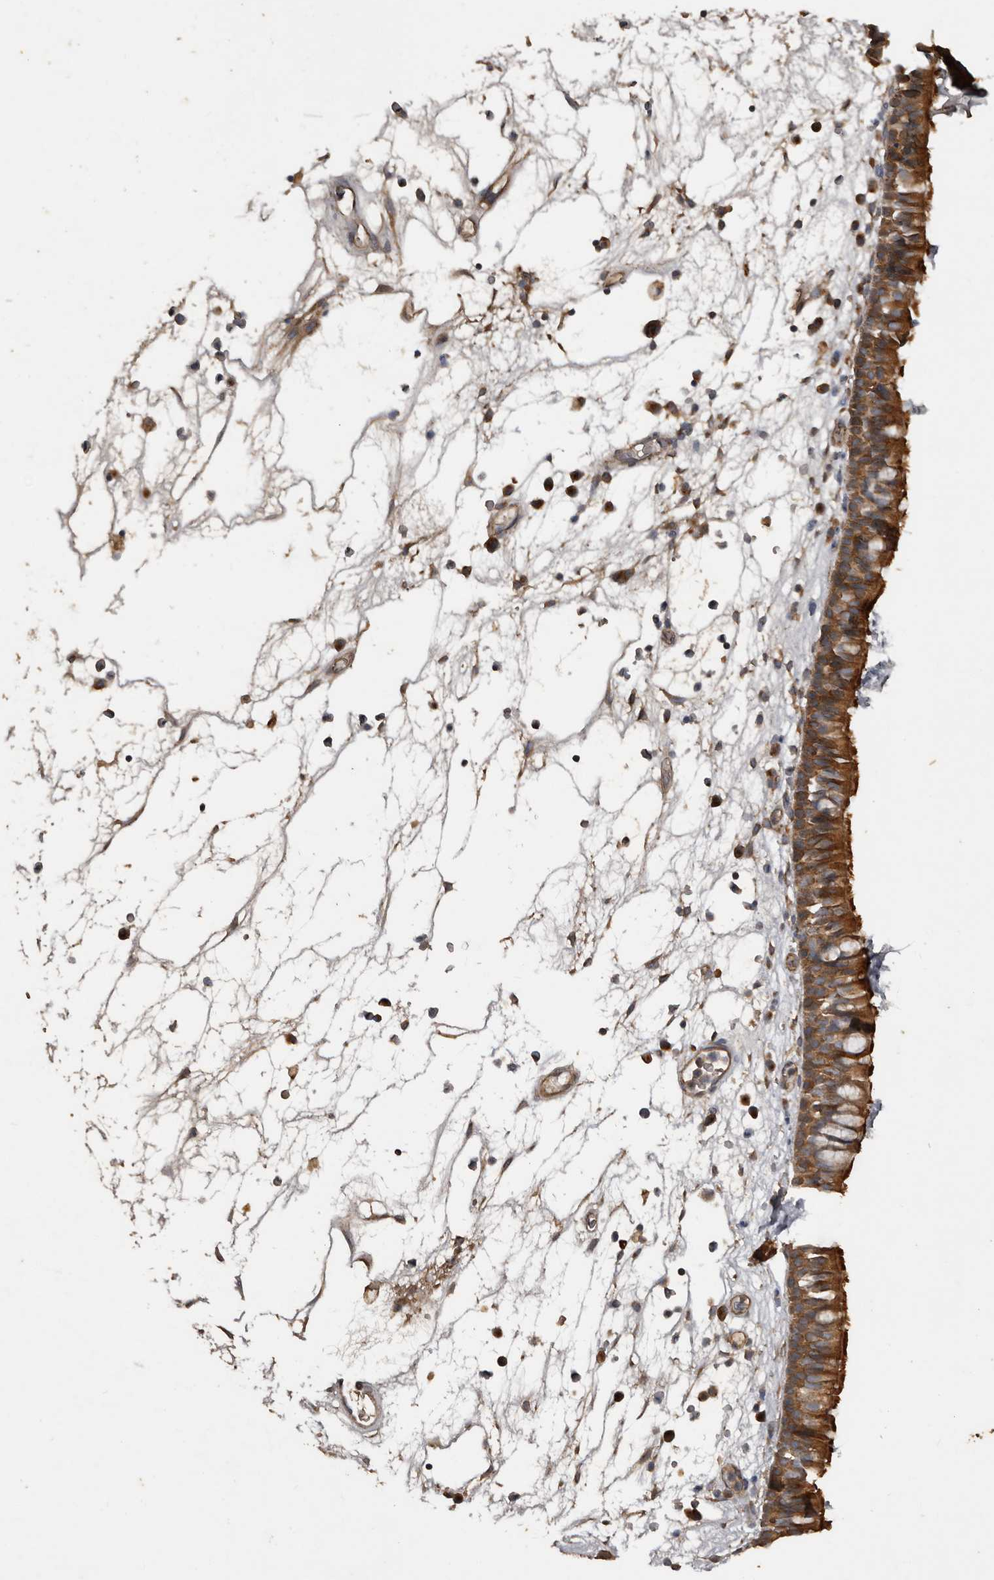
{"staining": {"intensity": "strong", "quantity": "25%-75%", "location": "cytoplasmic/membranous"}, "tissue": "nasopharynx", "cell_type": "Respiratory epithelial cells", "image_type": "normal", "snomed": [{"axis": "morphology", "description": "Normal tissue, NOS"}, {"axis": "morphology", "description": "Inflammation, NOS"}, {"axis": "morphology", "description": "Malignant melanoma, Metastatic site"}, {"axis": "topography", "description": "Nasopharynx"}], "caption": "Immunohistochemistry (IHC) image of normal nasopharynx: nasopharynx stained using immunohistochemistry (IHC) demonstrates high levels of strong protein expression localized specifically in the cytoplasmic/membranous of respiratory epithelial cells, appearing as a cytoplasmic/membranous brown color.", "gene": "HYAL4", "patient": {"sex": "male", "age": 70}}